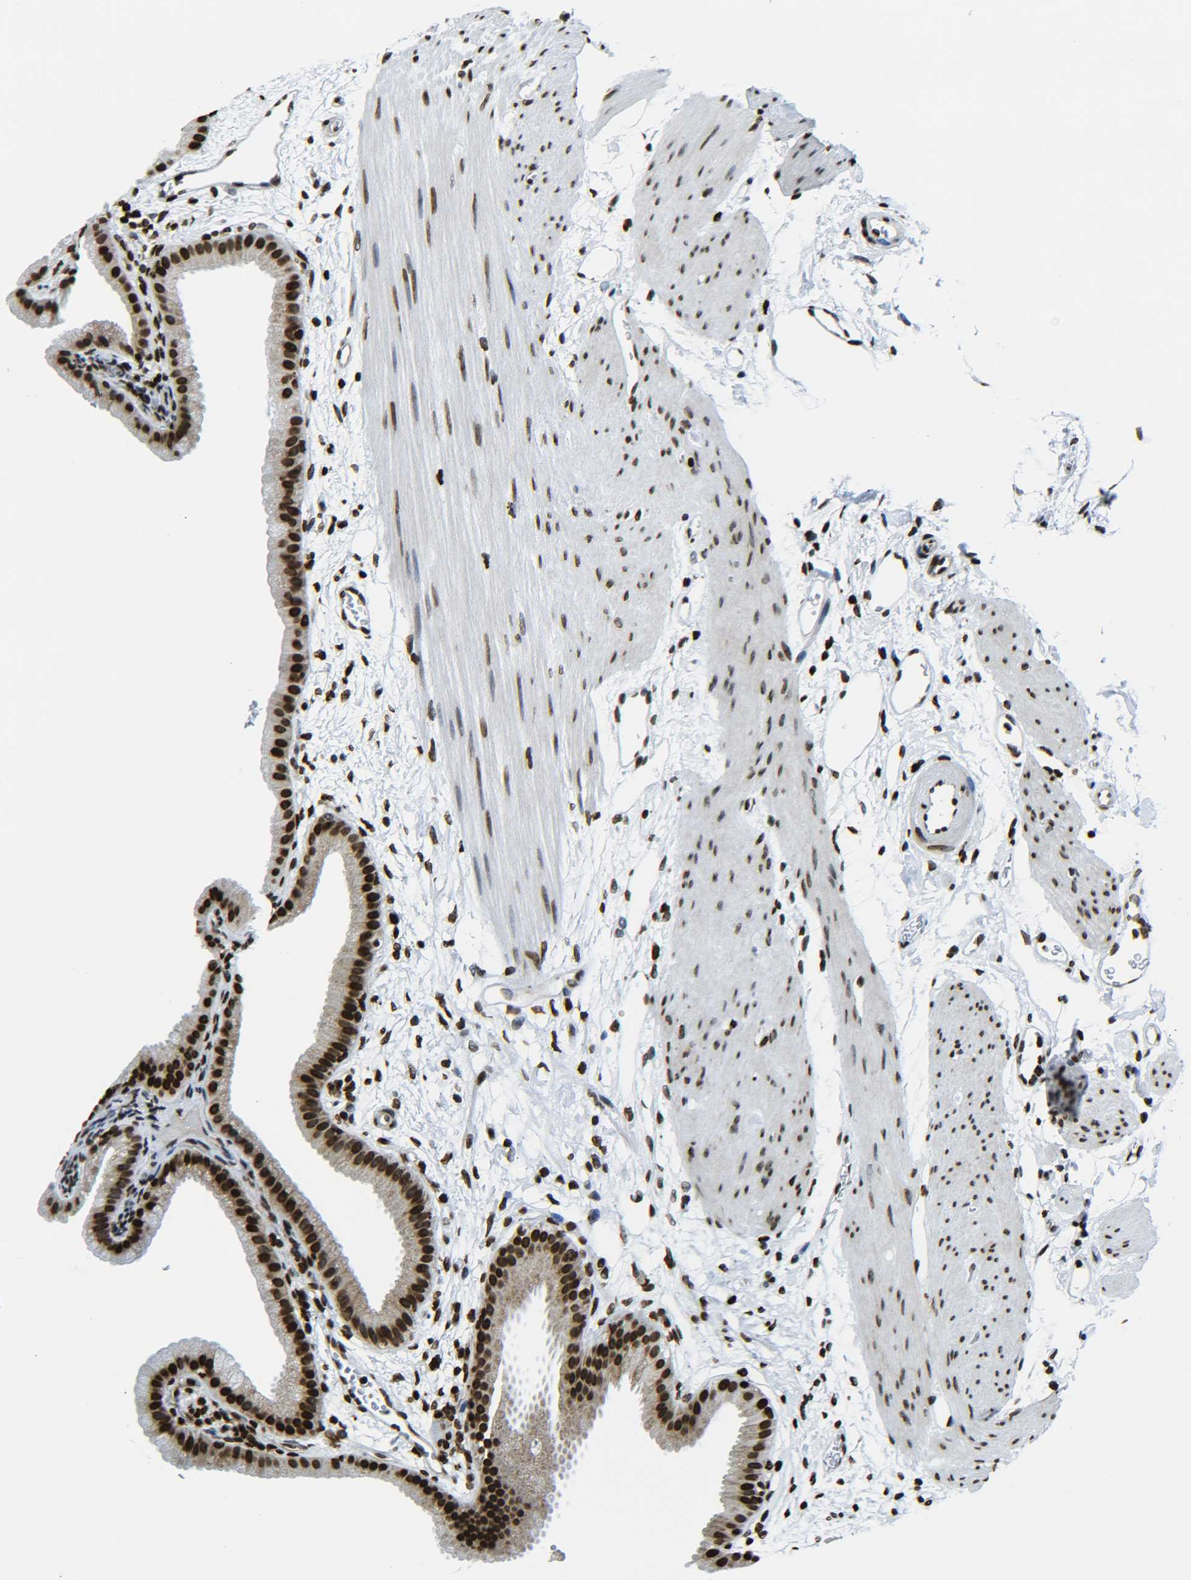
{"staining": {"intensity": "strong", "quantity": ">75%", "location": "nuclear"}, "tissue": "gallbladder", "cell_type": "Glandular cells", "image_type": "normal", "snomed": [{"axis": "morphology", "description": "Normal tissue, NOS"}, {"axis": "topography", "description": "Gallbladder"}], "caption": "Gallbladder was stained to show a protein in brown. There is high levels of strong nuclear staining in approximately >75% of glandular cells. Using DAB (brown) and hematoxylin (blue) stains, captured at high magnification using brightfield microscopy.", "gene": "H2AX", "patient": {"sex": "female", "age": 64}}